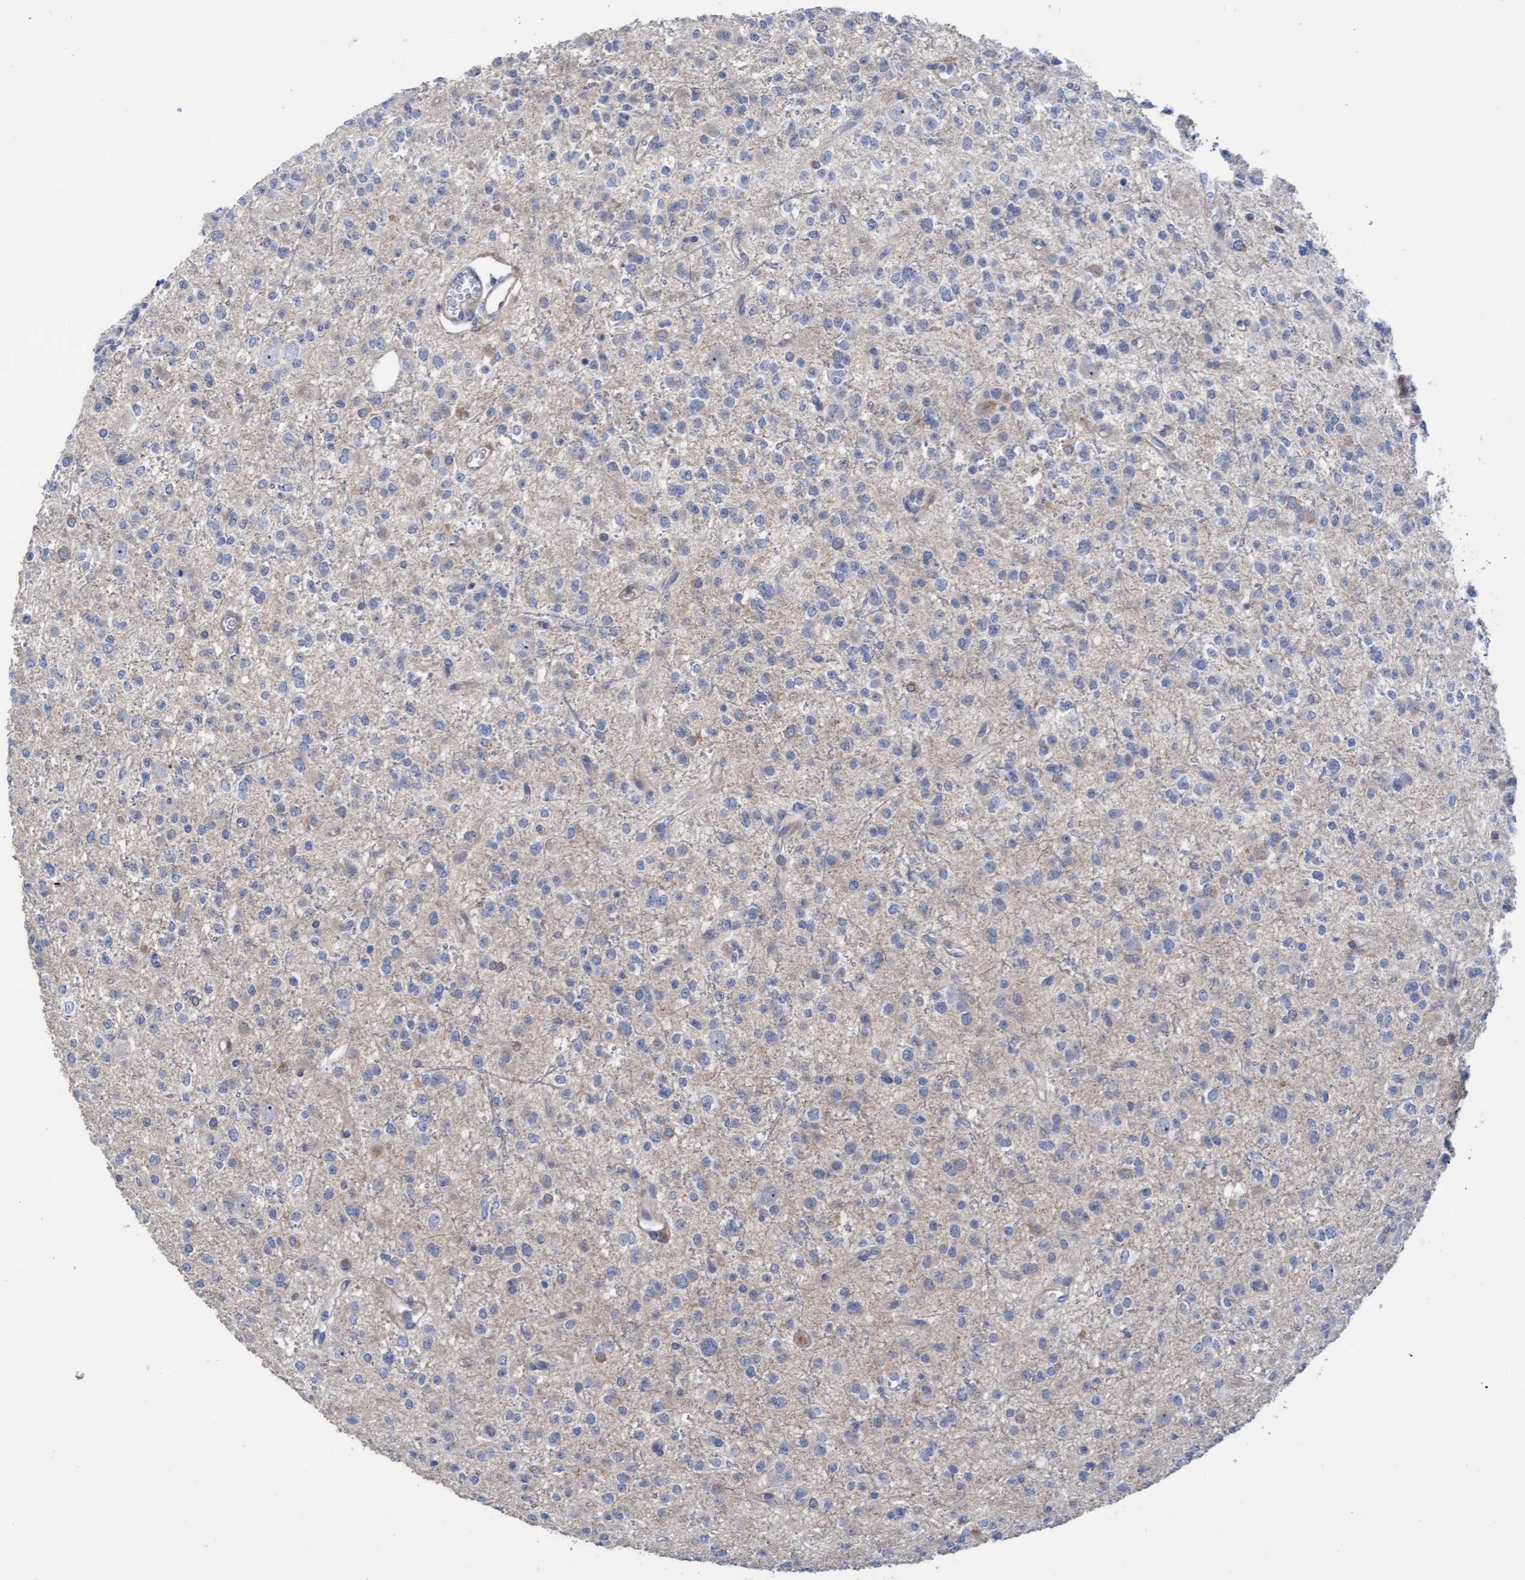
{"staining": {"intensity": "negative", "quantity": "none", "location": "none"}, "tissue": "glioma", "cell_type": "Tumor cells", "image_type": "cancer", "snomed": [{"axis": "morphology", "description": "Glioma, malignant, Low grade"}, {"axis": "topography", "description": "Brain"}], "caption": "A high-resolution micrograph shows immunohistochemistry (IHC) staining of low-grade glioma (malignant), which reveals no significant expression in tumor cells.", "gene": "FNBP1", "patient": {"sex": "male", "age": 38}}